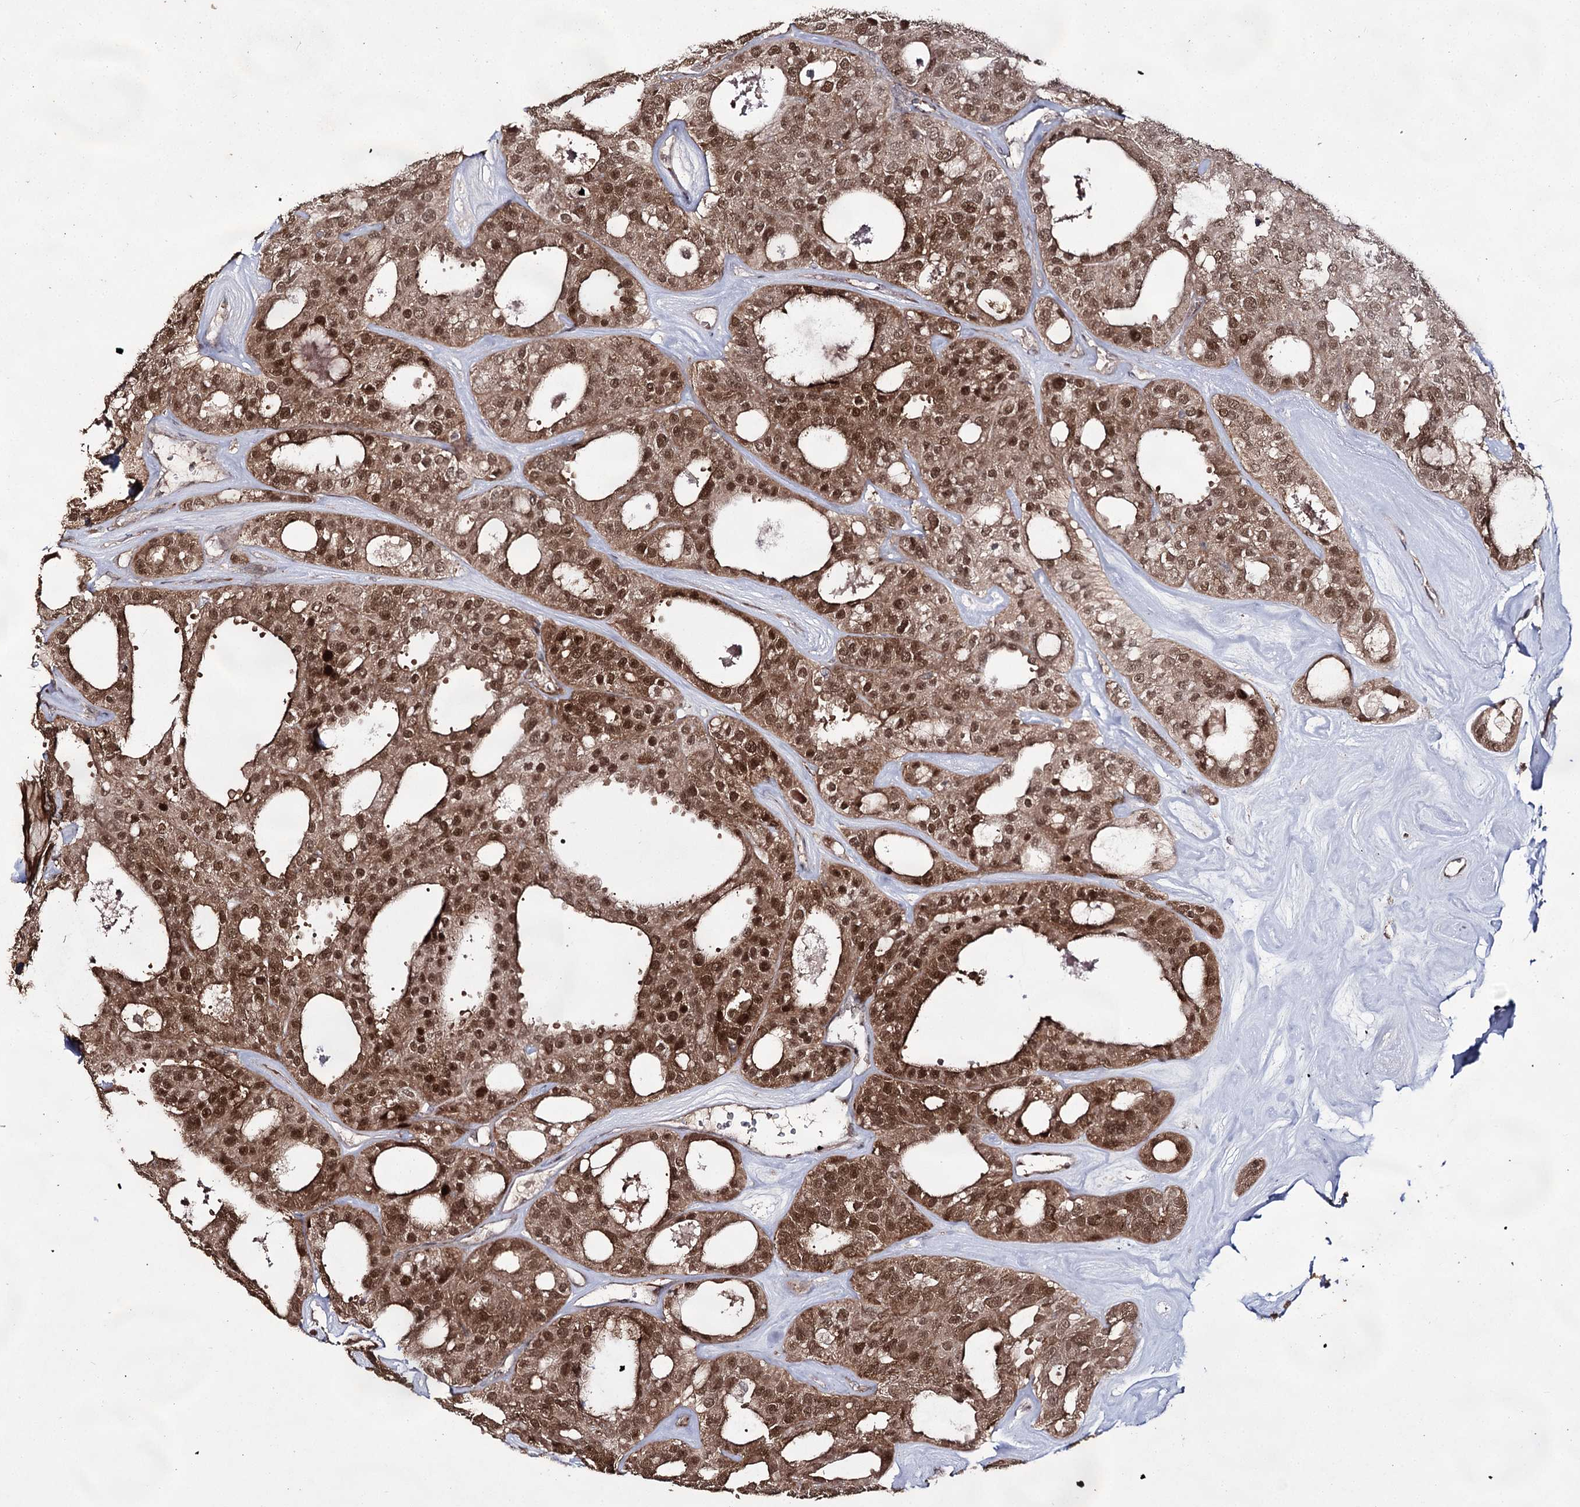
{"staining": {"intensity": "moderate", "quantity": ">75%", "location": "cytoplasmic/membranous,nuclear"}, "tissue": "thyroid cancer", "cell_type": "Tumor cells", "image_type": "cancer", "snomed": [{"axis": "morphology", "description": "Follicular adenoma carcinoma, NOS"}, {"axis": "topography", "description": "Thyroid gland"}], "caption": "A medium amount of moderate cytoplasmic/membranous and nuclear staining is present in approximately >75% of tumor cells in thyroid cancer (follicular adenoma carcinoma) tissue.", "gene": "ACTR6", "patient": {"sex": "male", "age": 75}}